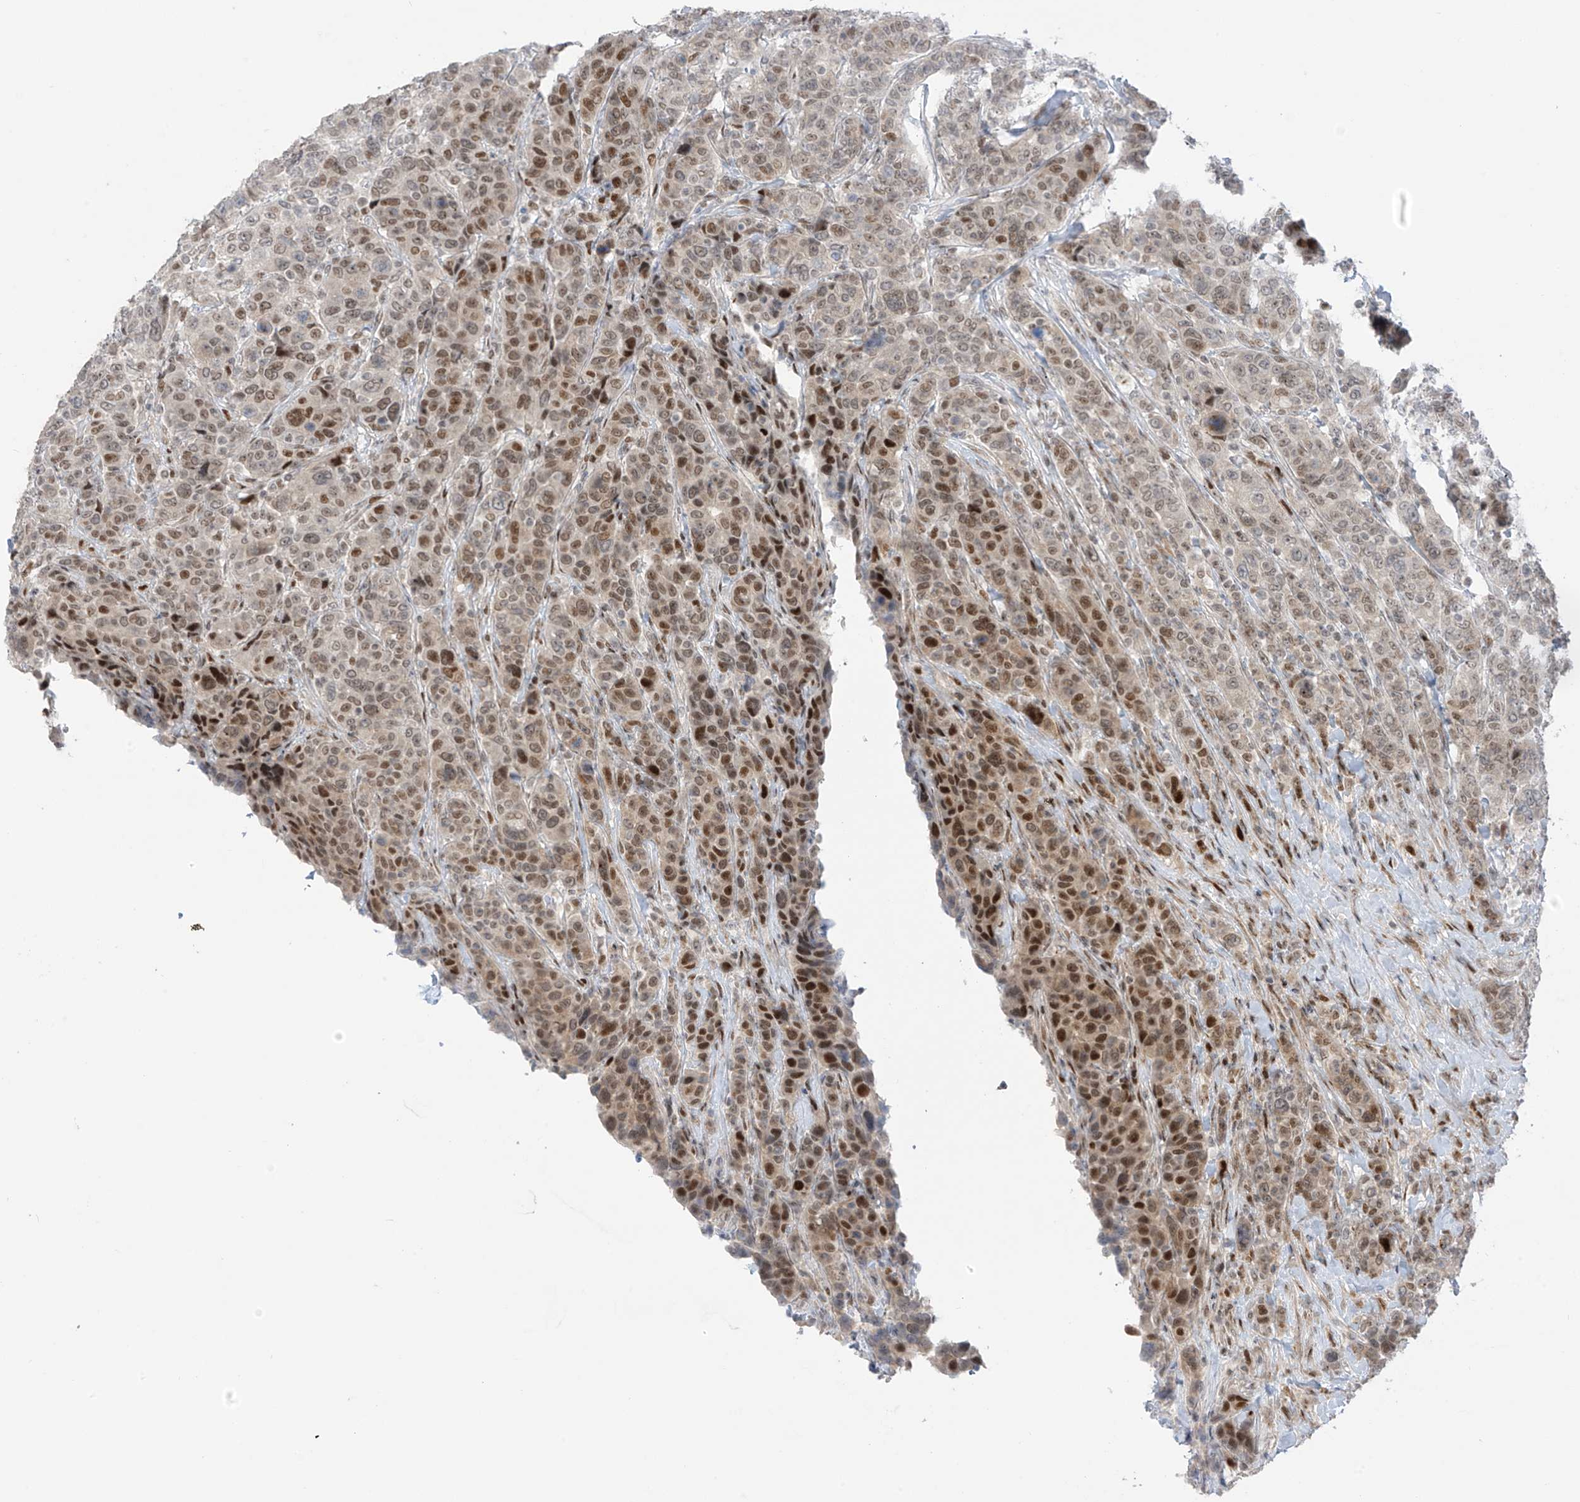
{"staining": {"intensity": "moderate", "quantity": ">75%", "location": "nuclear"}, "tissue": "breast cancer", "cell_type": "Tumor cells", "image_type": "cancer", "snomed": [{"axis": "morphology", "description": "Duct carcinoma"}, {"axis": "topography", "description": "Breast"}], "caption": "An image of human breast cancer stained for a protein exhibits moderate nuclear brown staining in tumor cells. The staining was performed using DAB (3,3'-diaminobenzidine), with brown indicating positive protein expression. Nuclei are stained blue with hematoxylin.", "gene": "ZCWPW2", "patient": {"sex": "female", "age": 37}}